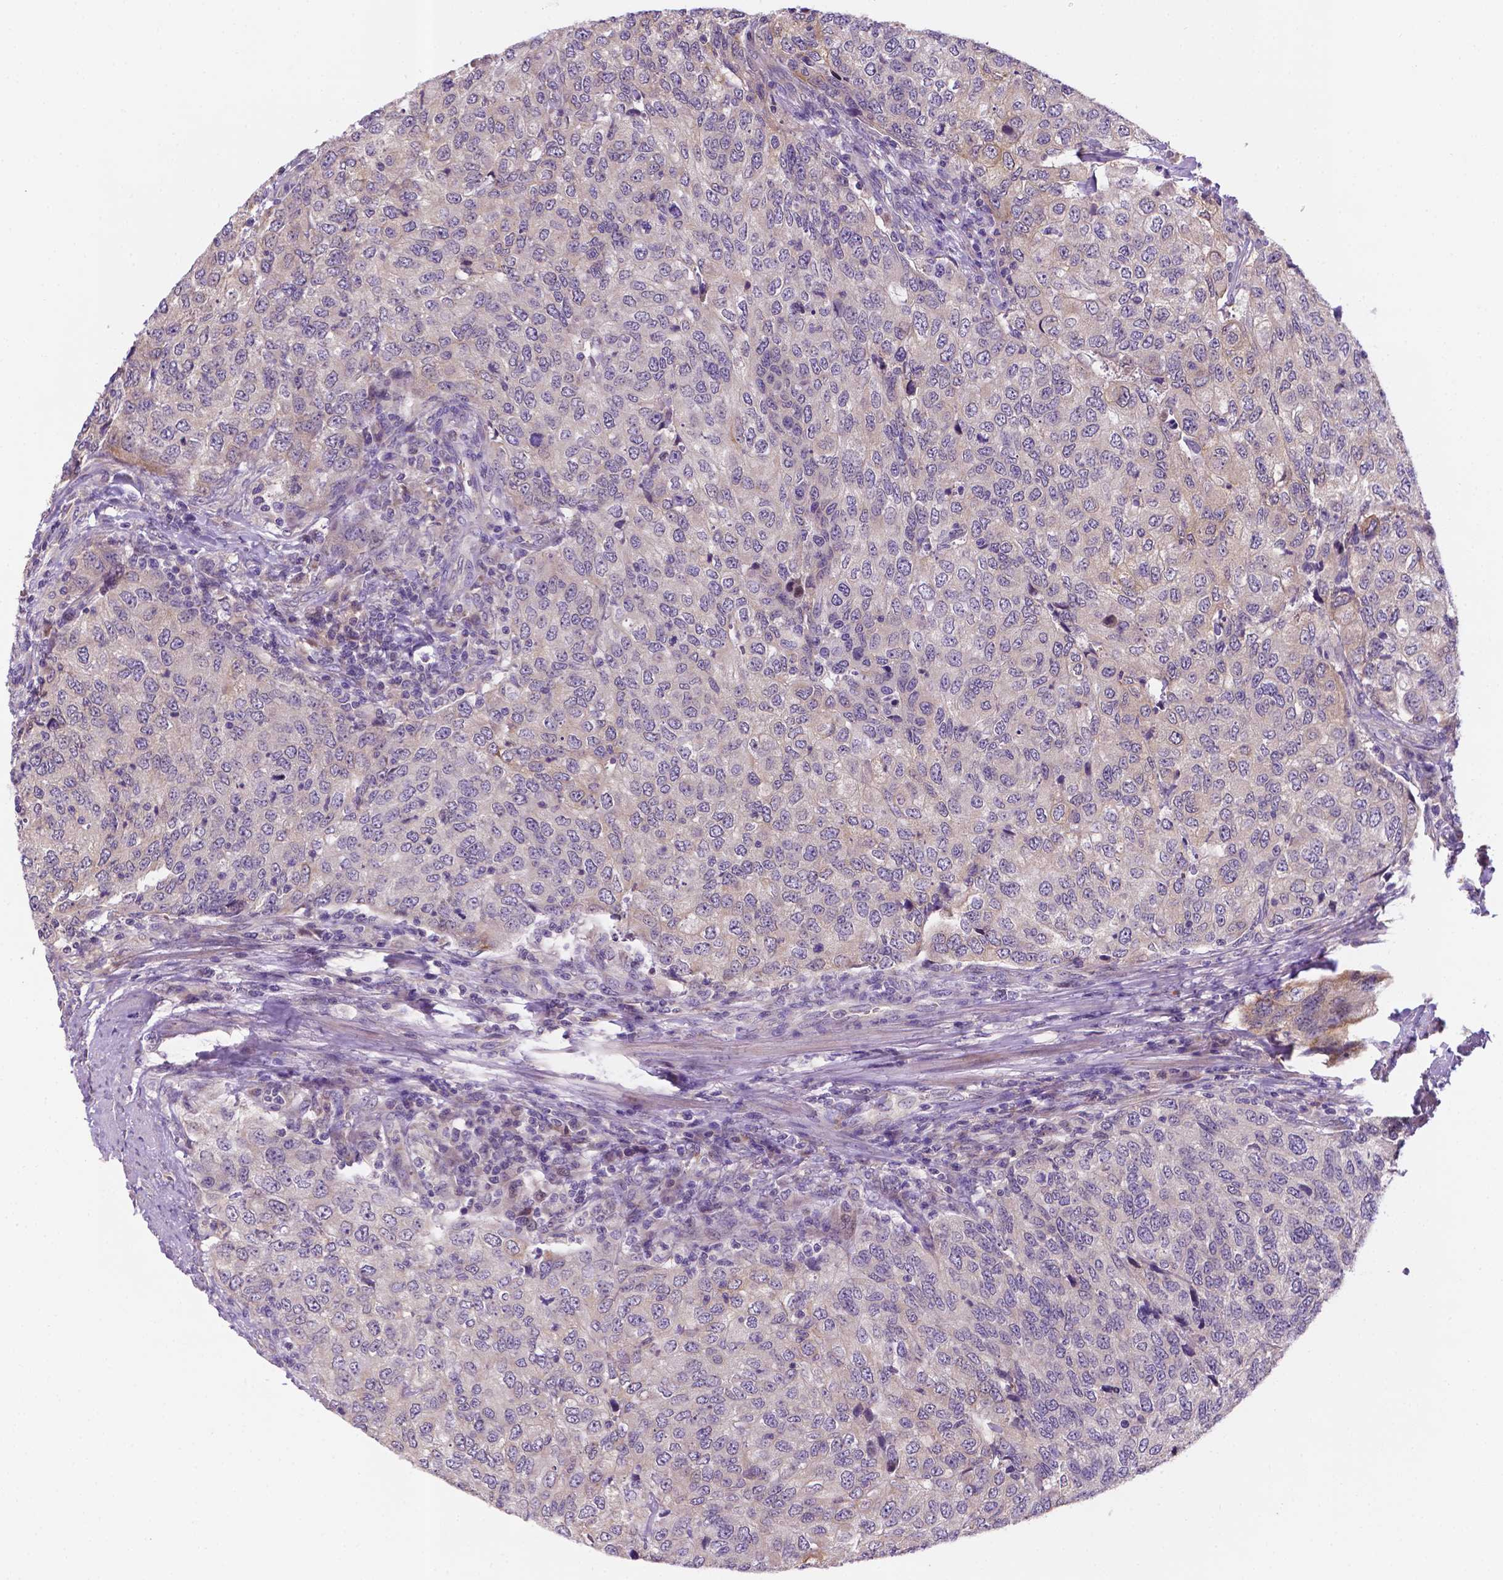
{"staining": {"intensity": "negative", "quantity": "none", "location": "none"}, "tissue": "urothelial cancer", "cell_type": "Tumor cells", "image_type": "cancer", "snomed": [{"axis": "morphology", "description": "Urothelial carcinoma, High grade"}, {"axis": "topography", "description": "Urinary bladder"}], "caption": "Immunohistochemistry photomicrograph of neoplastic tissue: human urothelial carcinoma (high-grade) stained with DAB (3,3'-diaminobenzidine) displays no significant protein staining in tumor cells.", "gene": "TM4SF20", "patient": {"sex": "female", "age": 78}}